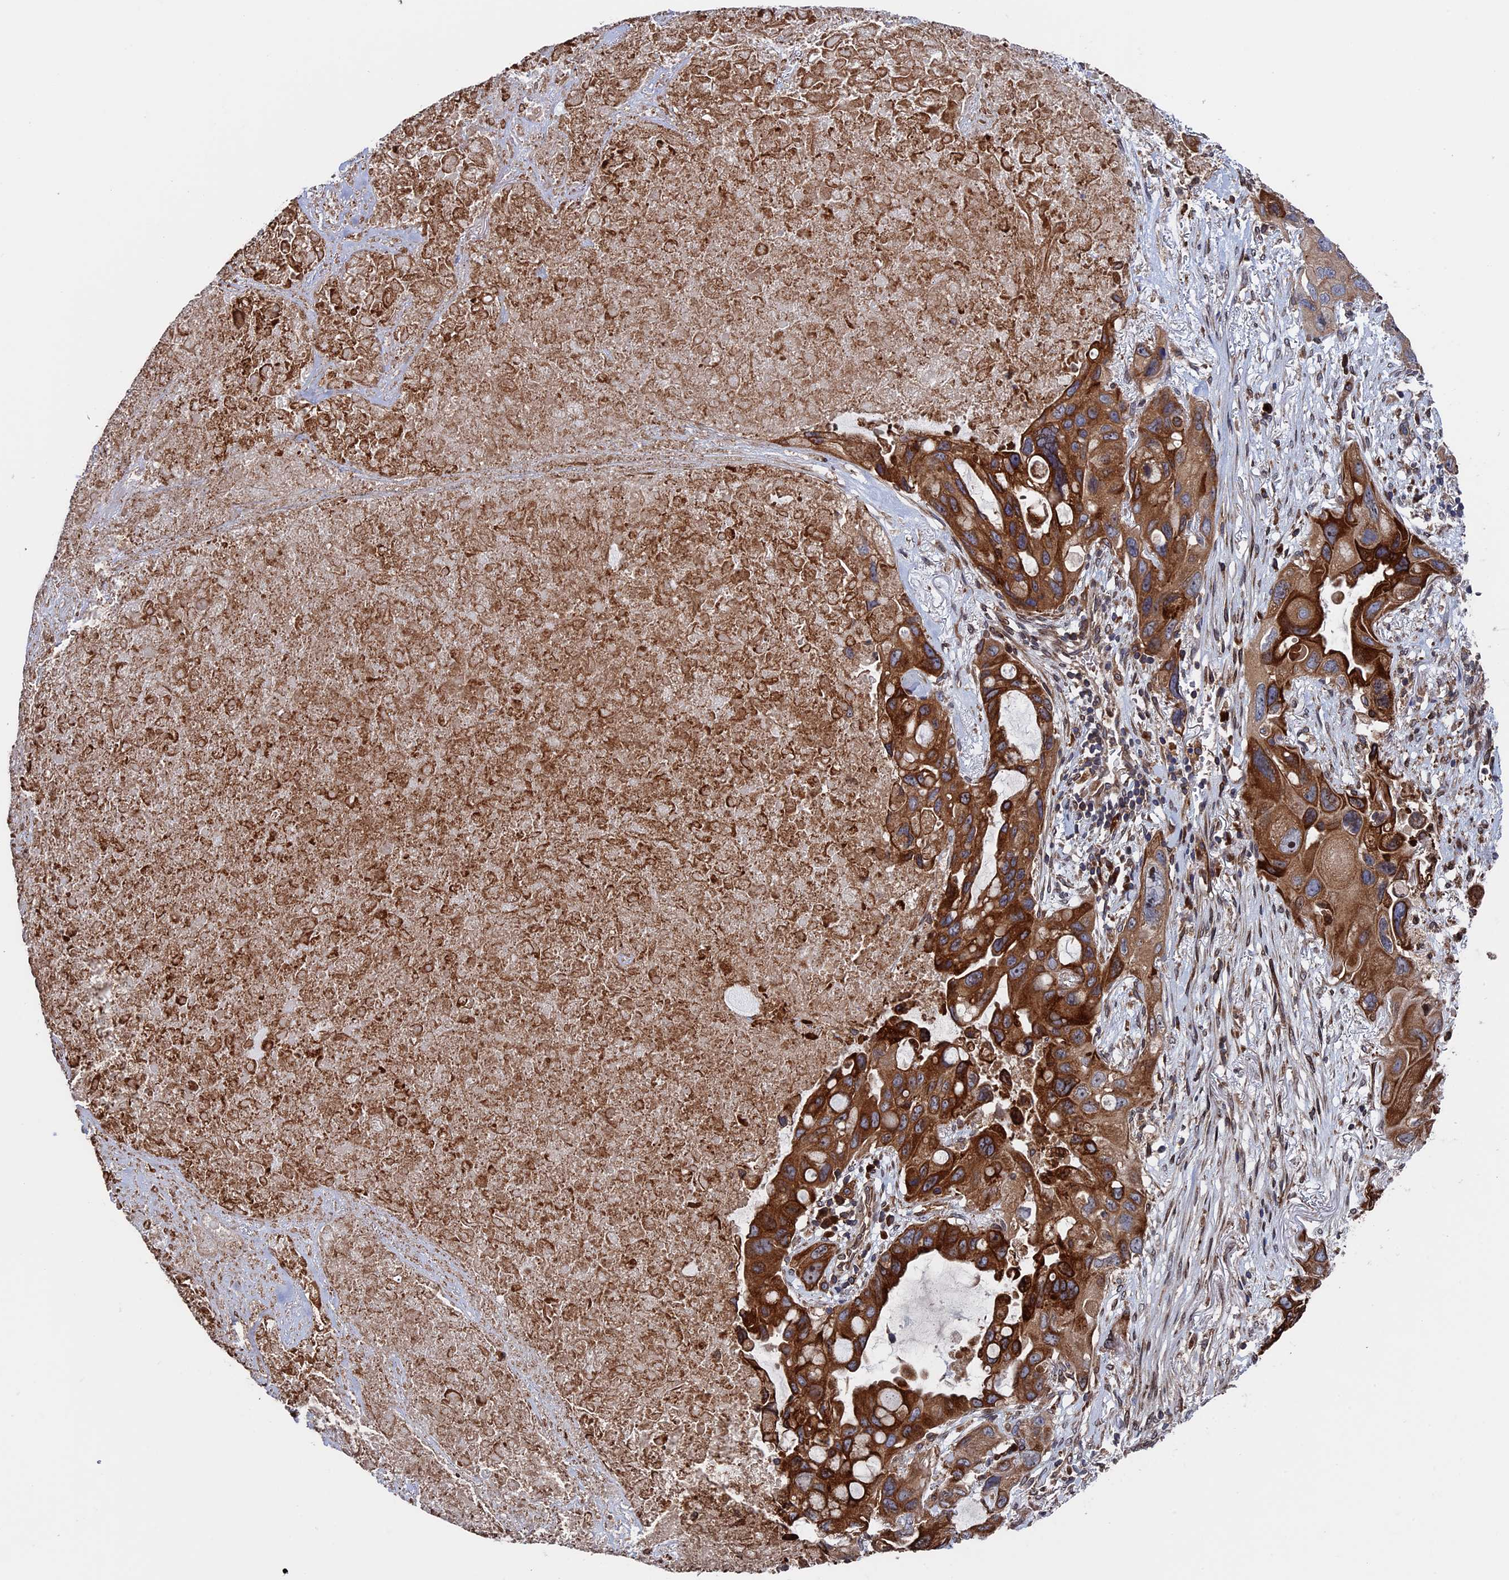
{"staining": {"intensity": "strong", "quantity": ">75%", "location": "cytoplasmic/membranous"}, "tissue": "lung cancer", "cell_type": "Tumor cells", "image_type": "cancer", "snomed": [{"axis": "morphology", "description": "Squamous cell carcinoma, NOS"}, {"axis": "topography", "description": "Lung"}], "caption": "Immunohistochemistry (IHC) (DAB) staining of squamous cell carcinoma (lung) demonstrates strong cytoplasmic/membranous protein positivity in about >75% of tumor cells.", "gene": "RPUSD1", "patient": {"sex": "female", "age": 73}}